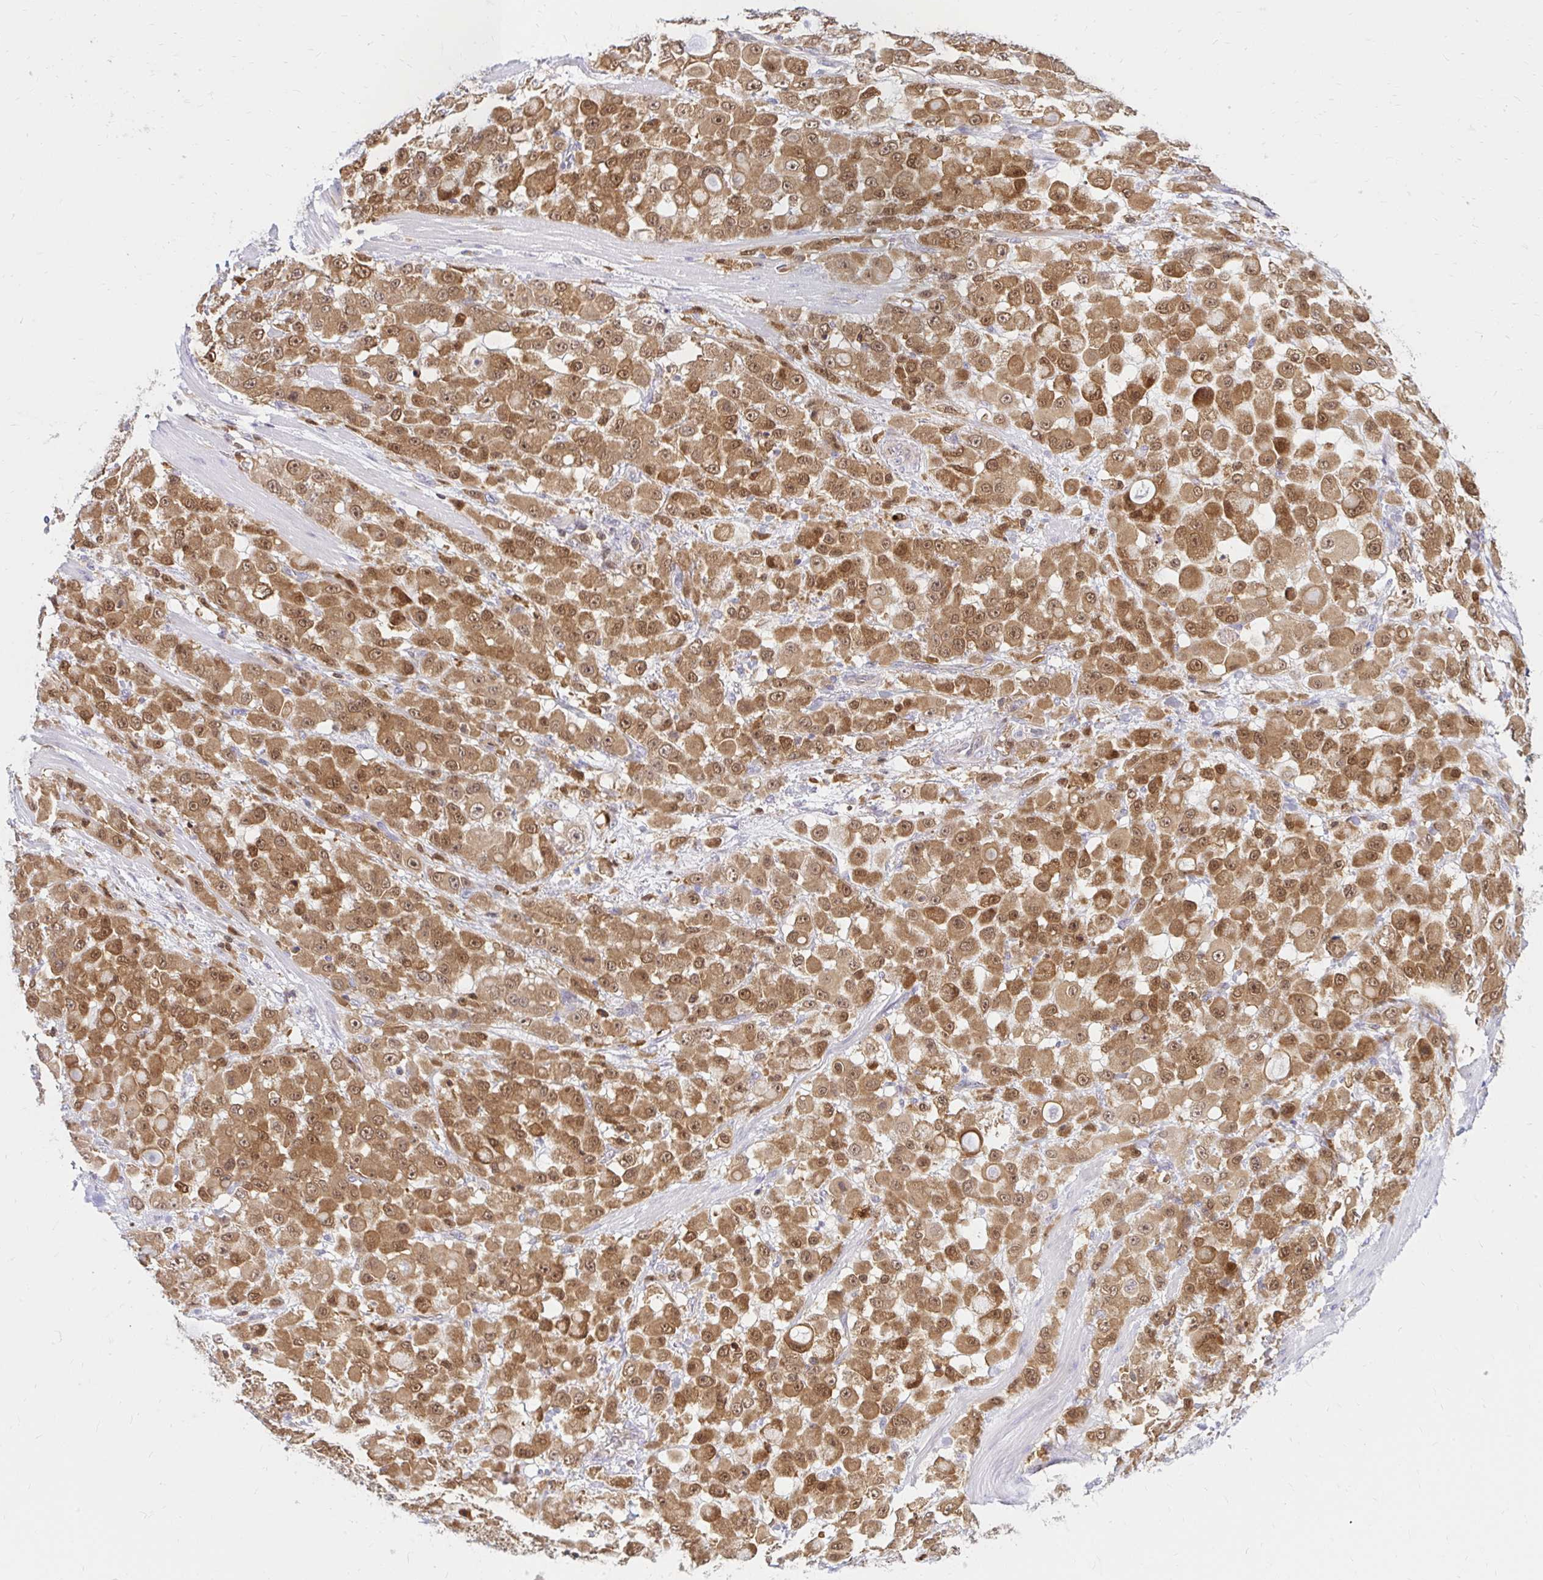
{"staining": {"intensity": "moderate", "quantity": ">75%", "location": "cytoplasmic/membranous,nuclear"}, "tissue": "stomach cancer", "cell_type": "Tumor cells", "image_type": "cancer", "snomed": [{"axis": "morphology", "description": "Adenocarcinoma, NOS"}, {"axis": "topography", "description": "Stomach"}], "caption": "DAB (3,3'-diaminobenzidine) immunohistochemical staining of human stomach cancer (adenocarcinoma) reveals moderate cytoplasmic/membranous and nuclear protein expression in about >75% of tumor cells. The staining was performed using DAB (3,3'-diaminobenzidine) to visualize the protein expression in brown, while the nuclei were stained in blue with hematoxylin (Magnification: 20x).", "gene": "PYCARD", "patient": {"sex": "female", "age": 76}}